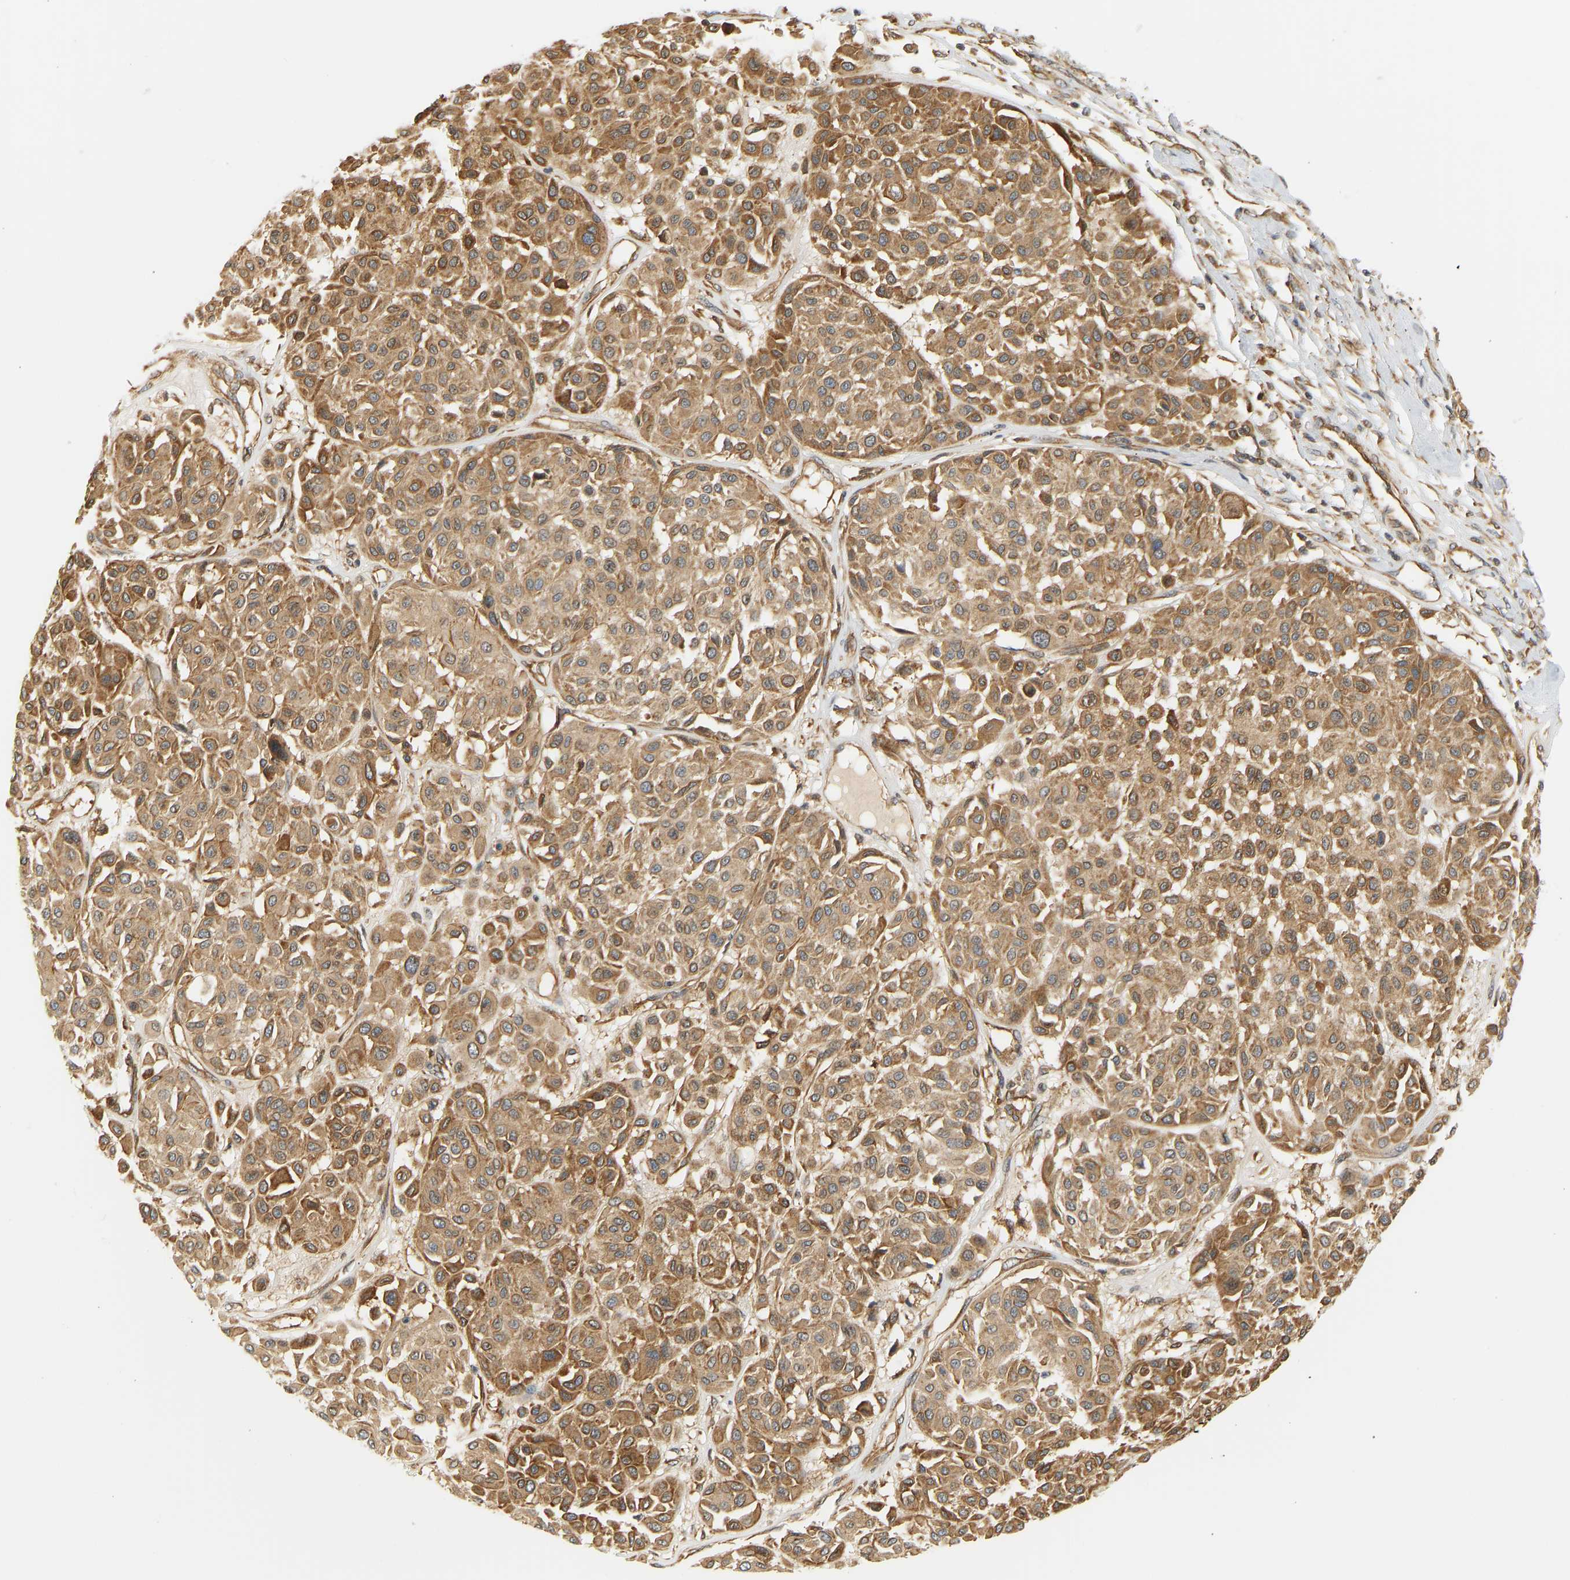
{"staining": {"intensity": "moderate", "quantity": ">75%", "location": "cytoplasmic/membranous"}, "tissue": "melanoma", "cell_type": "Tumor cells", "image_type": "cancer", "snomed": [{"axis": "morphology", "description": "Malignant melanoma, Metastatic site"}, {"axis": "topography", "description": "Soft tissue"}], "caption": "IHC staining of malignant melanoma (metastatic site), which shows medium levels of moderate cytoplasmic/membranous positivity in approximately >75% of tumor cells indicating moderate cytoplasmic/membranous protein positivity. The staining was performed using DAB (brown) for protein detection and nuclei were counterstained in hematoxylin (blue).", "gene": "CEP57", "patient": {"sex": "male", "age": 41}}